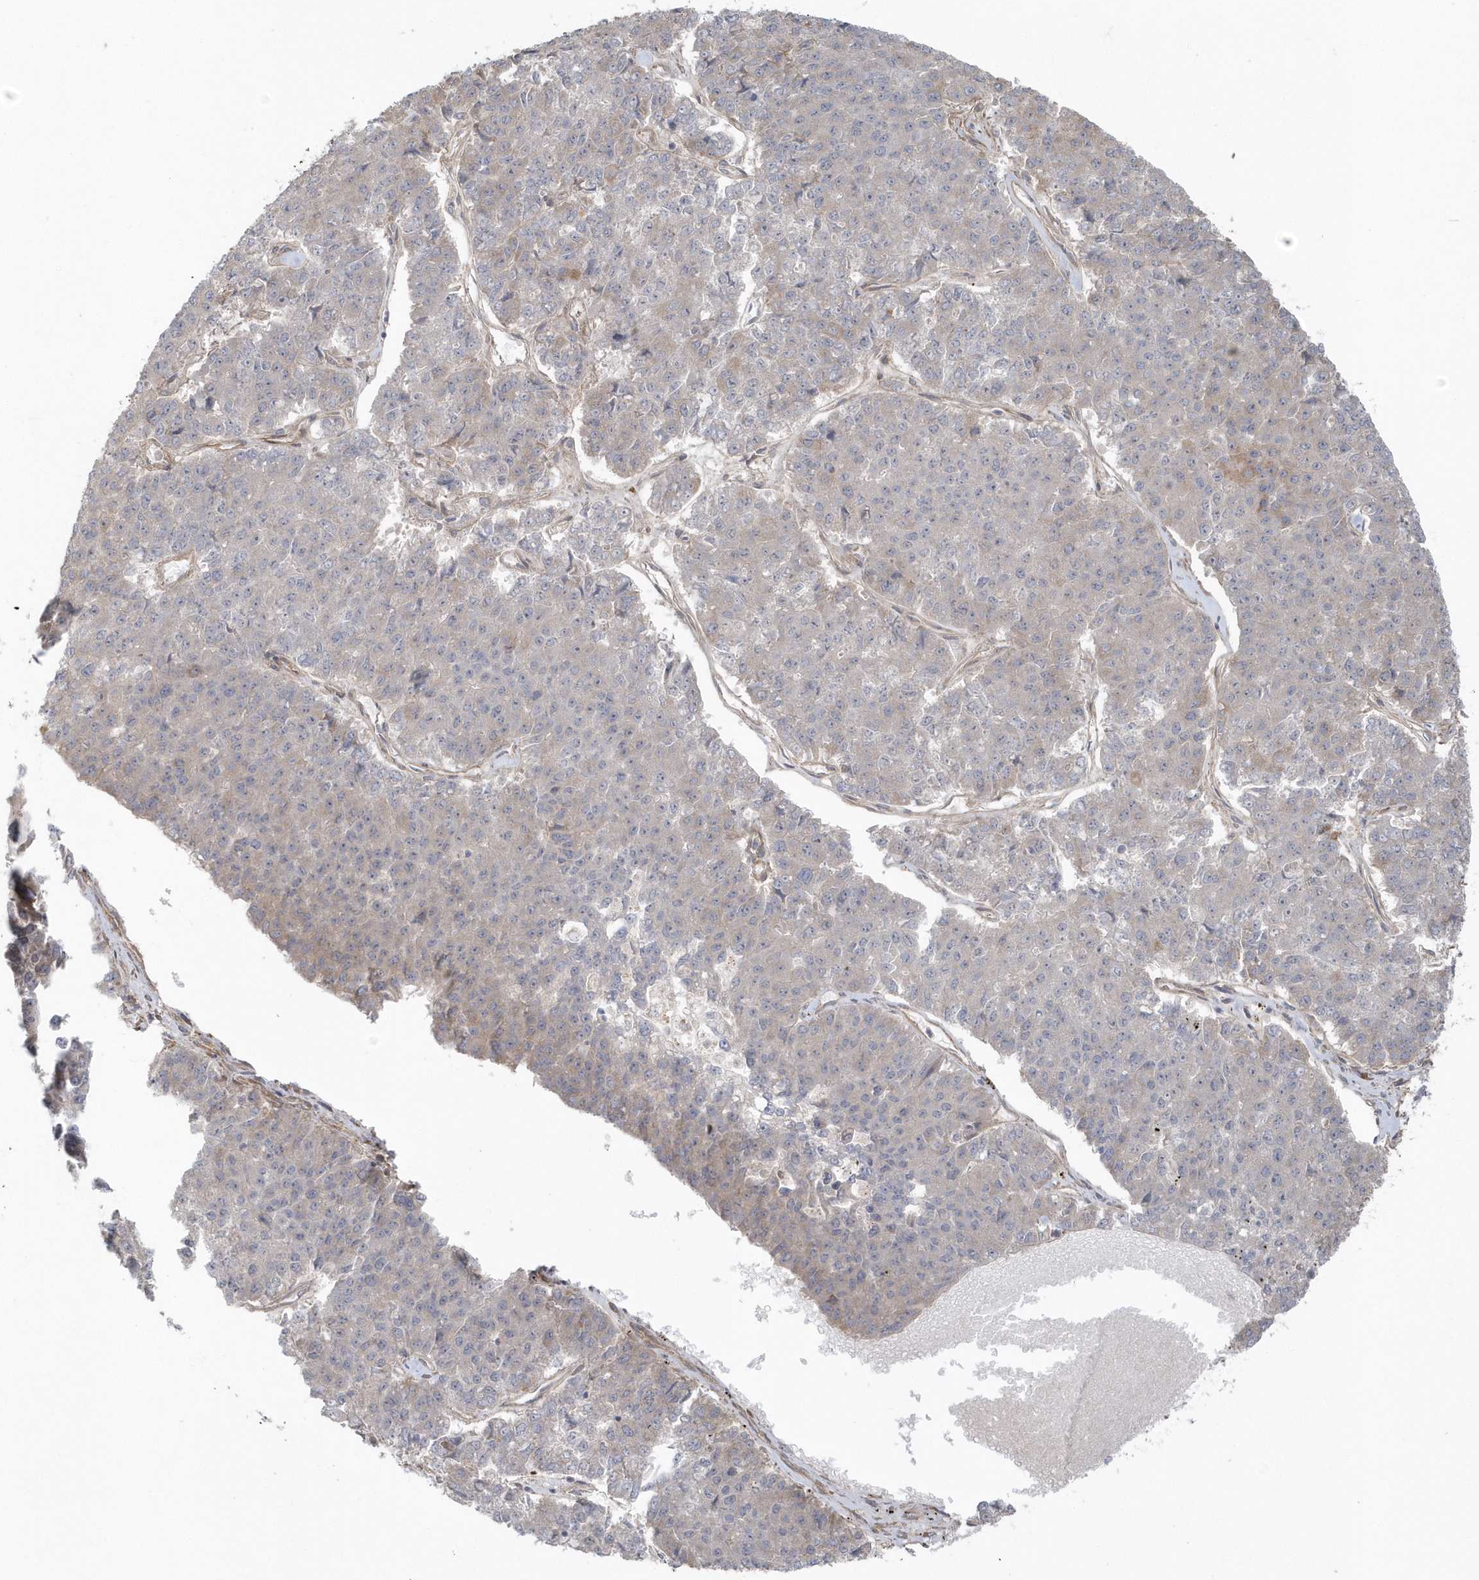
{"staining": {"intensity": "negative", "quantity": "none", "location": "none"}, "tissue": "pancreatic cancer", "cell_type": "Tumor cells", "image_type": "cancer", "snomed": [{"axis": "morphology", "description": "Adenocarcinoma, NOS"}, {"axis": "topography", "description": "Pancreas"}], "caption": "IHC of human adenocarcinoma (pancreatic) displays no positivity in tumor cells.", "gene": "ACTR1A", "patient": {"sex": "male", "age": 50}}